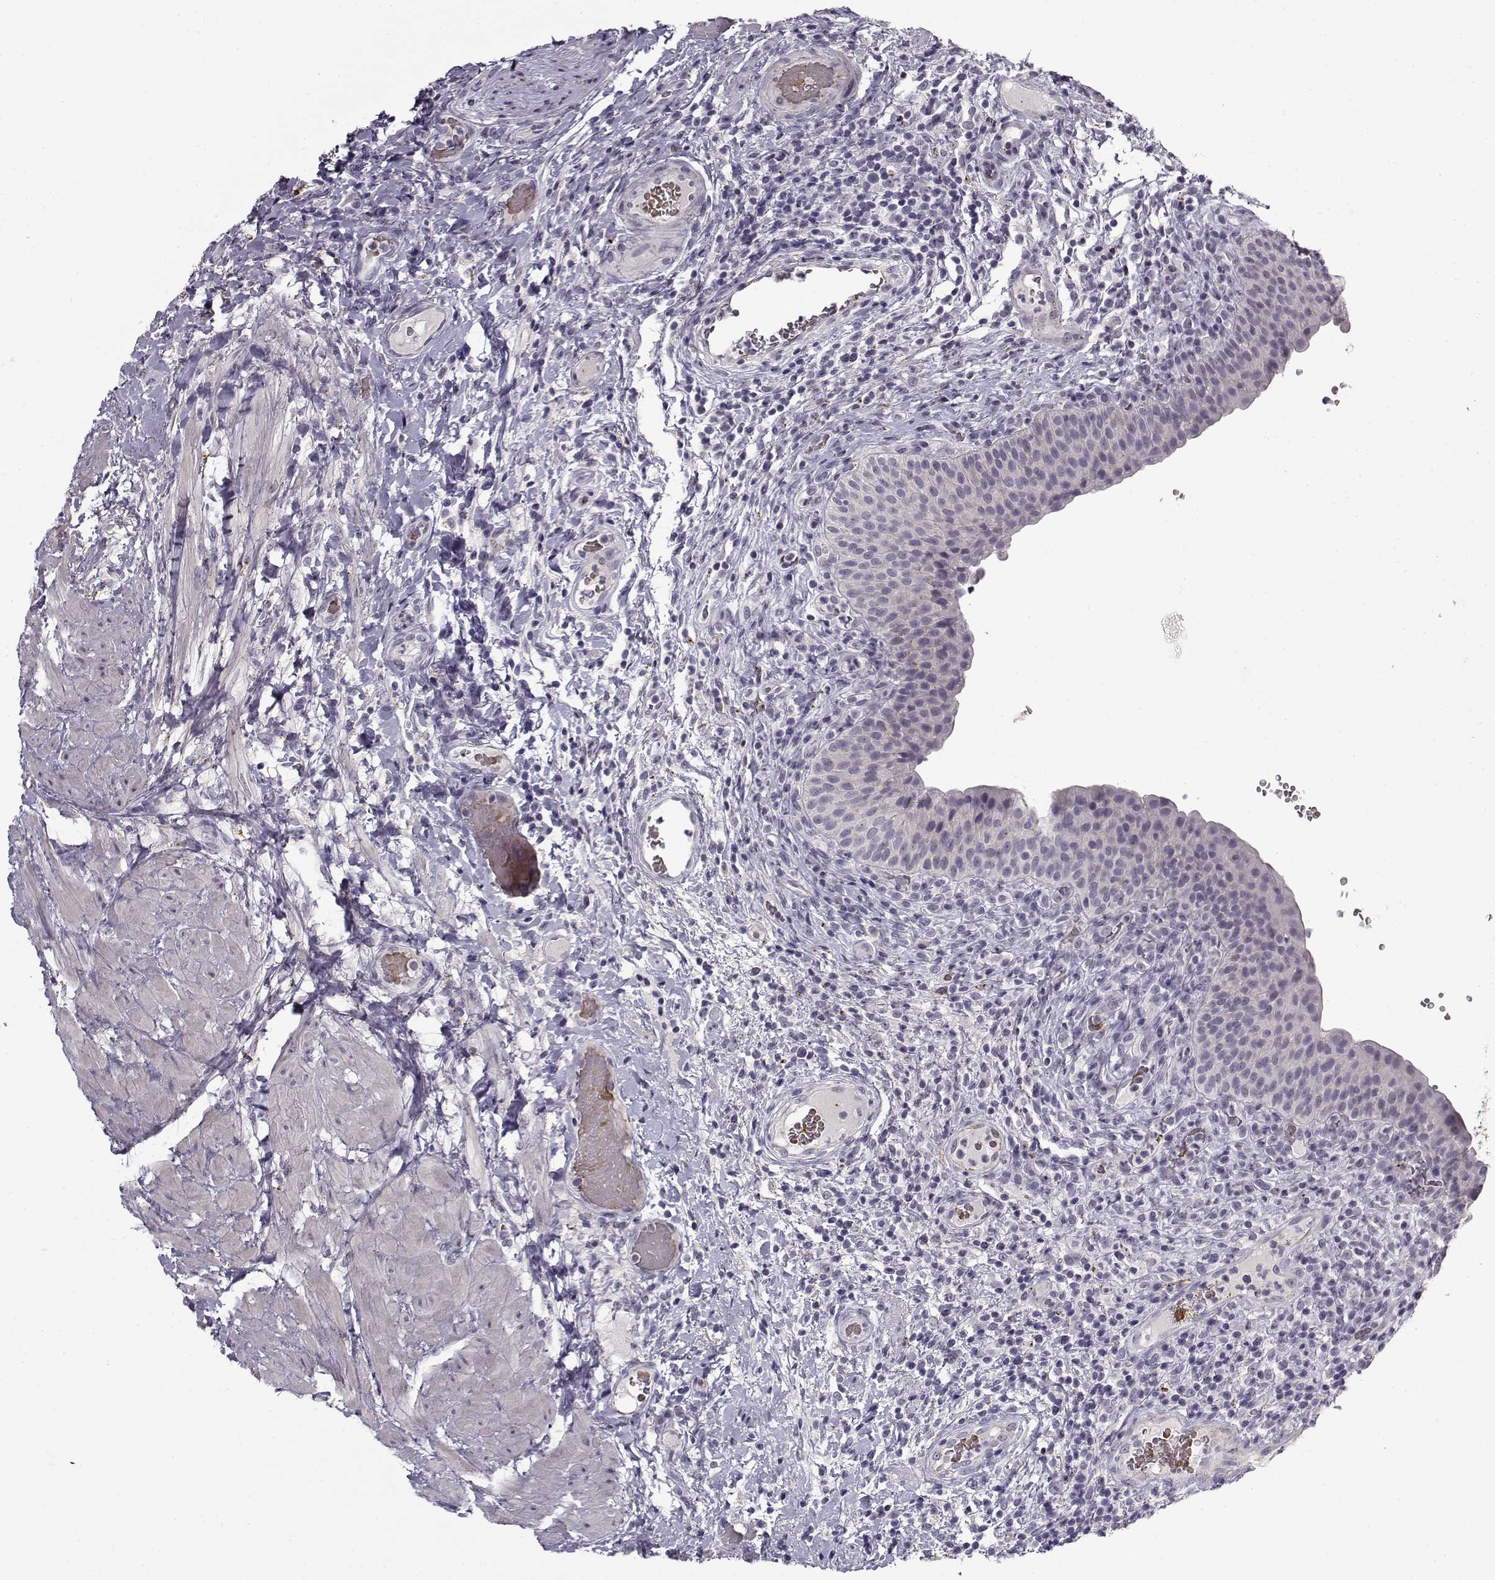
{"staining": {"intensity": "strong", "quantity": "<25%", "location": "cytoplasmic/membranous"}, "tissue": "urinary bladder", "cell_type": "Urothelial cells", "image_type": "normal", "snomed": [{"axis": "morphology", "description": "Normal tissue, NOS"}, {"axis": "topography", "description": "Urinary bladder"}], "caption": "A medium amount of strong cytoplasmic/membranous positivity is appreciated in approximately <25% of urothelial cells in benign urinary bladder. The protein of interest is shown in brown color, while the nuclei are stained blue.", "gene": "SNCA", "patient": {"sex": "male", "age": 66}}